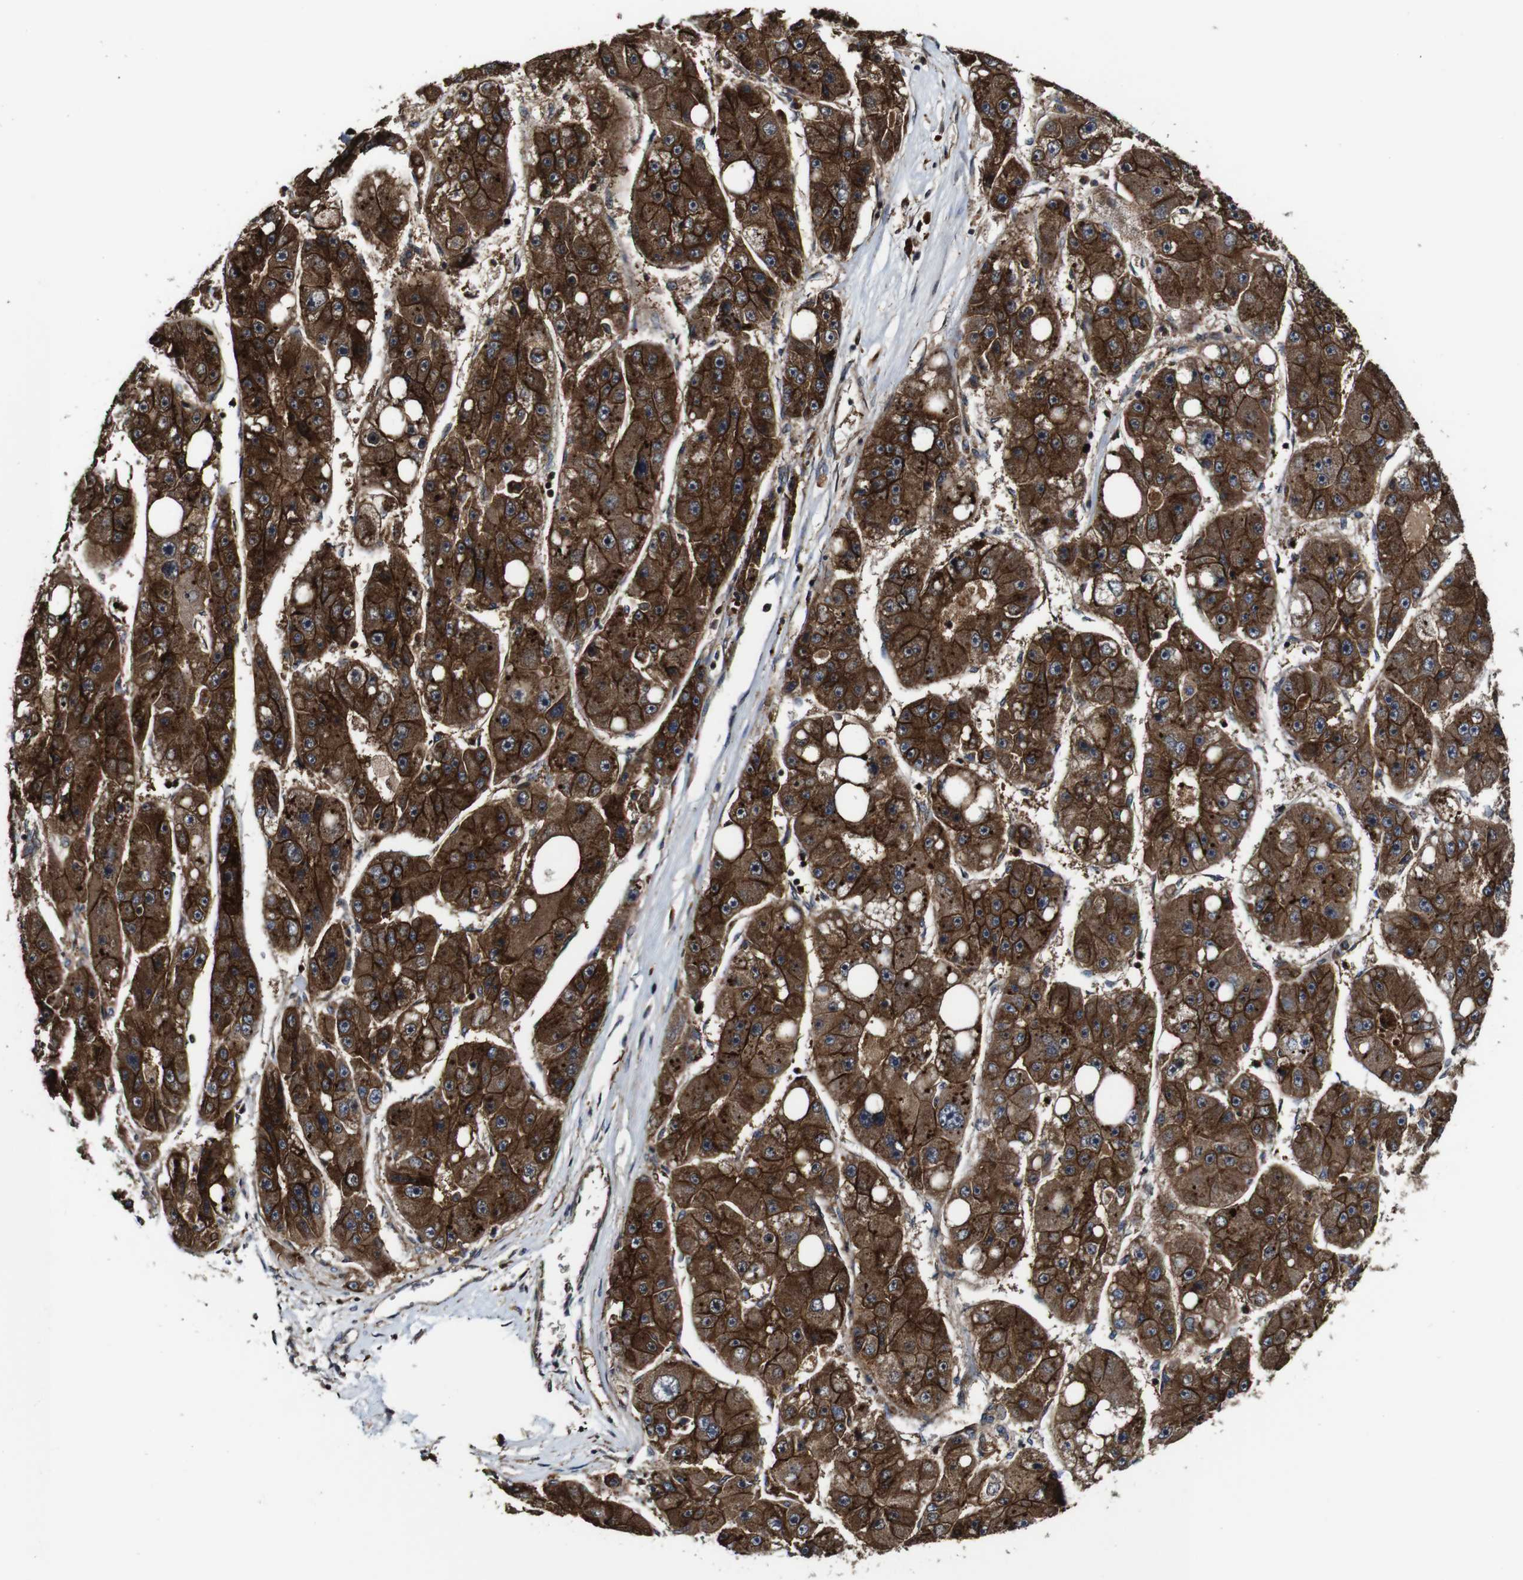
{"staining": {"intensity": "strong", "quantity": ">75%", "location": "cytoplasmic/membranous"}, "tissue": "liver cancer", "cell_type": "Tumor cells", "image_type": "cancer", "snomed": [{"axis": "morphology", "description": "Carcinoma, Hepatocellular, NOS"}, {"axis": "topography", "description": "Liver"}], "caption": "A brown stain highlights strong cytoplasmic/membranous expression of a protein in liver cancer (hepatocellular carcinoma) tumor cells. The protein is shown in brown color, while the nuclei are stained blue.", "gene": "TNIK", "patient": {"sex": "female", "age": 61}}